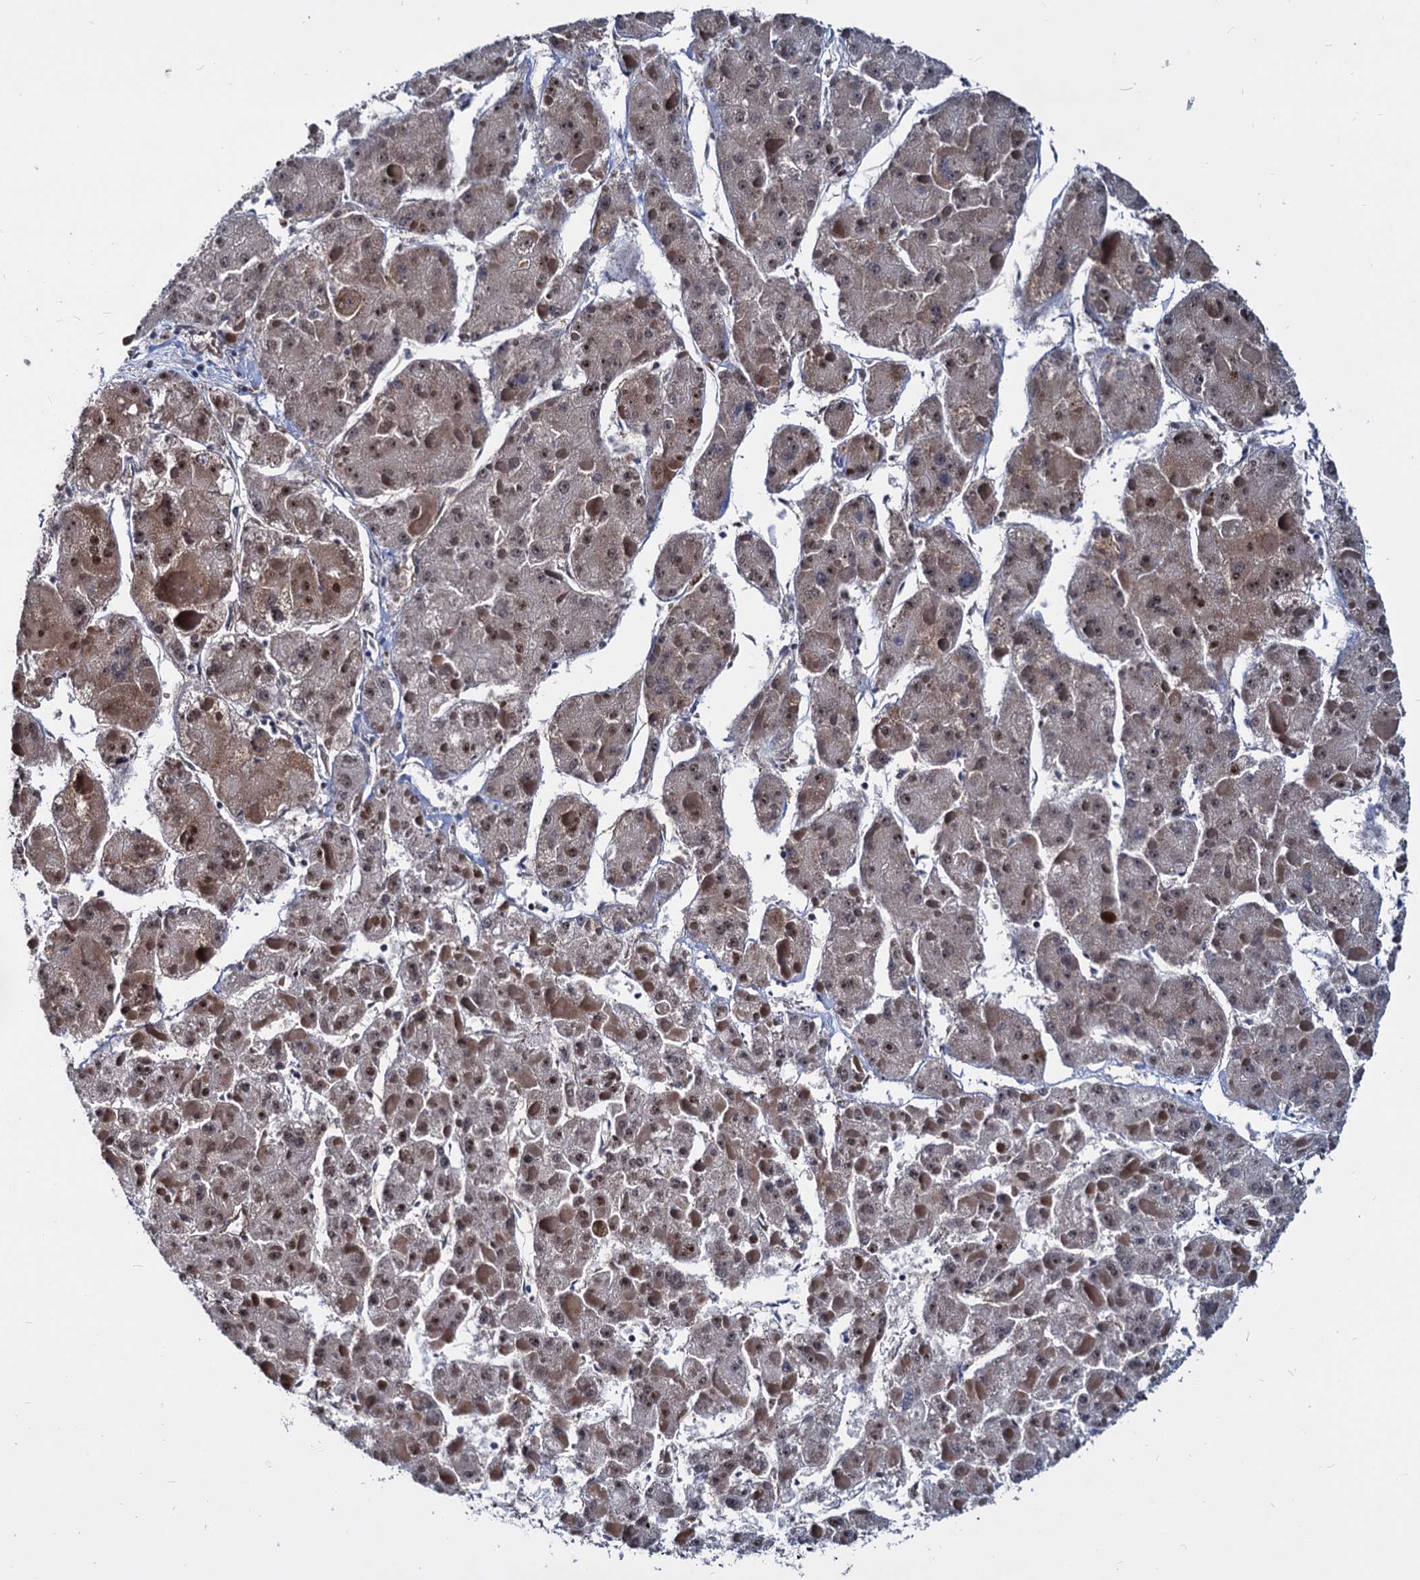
{"staining": {"intensity": "moderate", "quantity": ">75%", "location": "nuclear"}, "tissue": "liver cancer", "cell_type": "Tumor cells", "image_type": "cancer", "snomed": [{"axis": "morphology", "description": "Carcinoma, Hepatocellular, NOS"}, {"axis": "topography", "description": "Liver"}], "caption": "Hepatocellular carcinoma (liver) stained with a brown dye demonstrates moderate nuclear positive expression in approximately >75% of tumor cells.", "gene": "UBLCP1", "patient": {"sex": "female", "age": 73}}